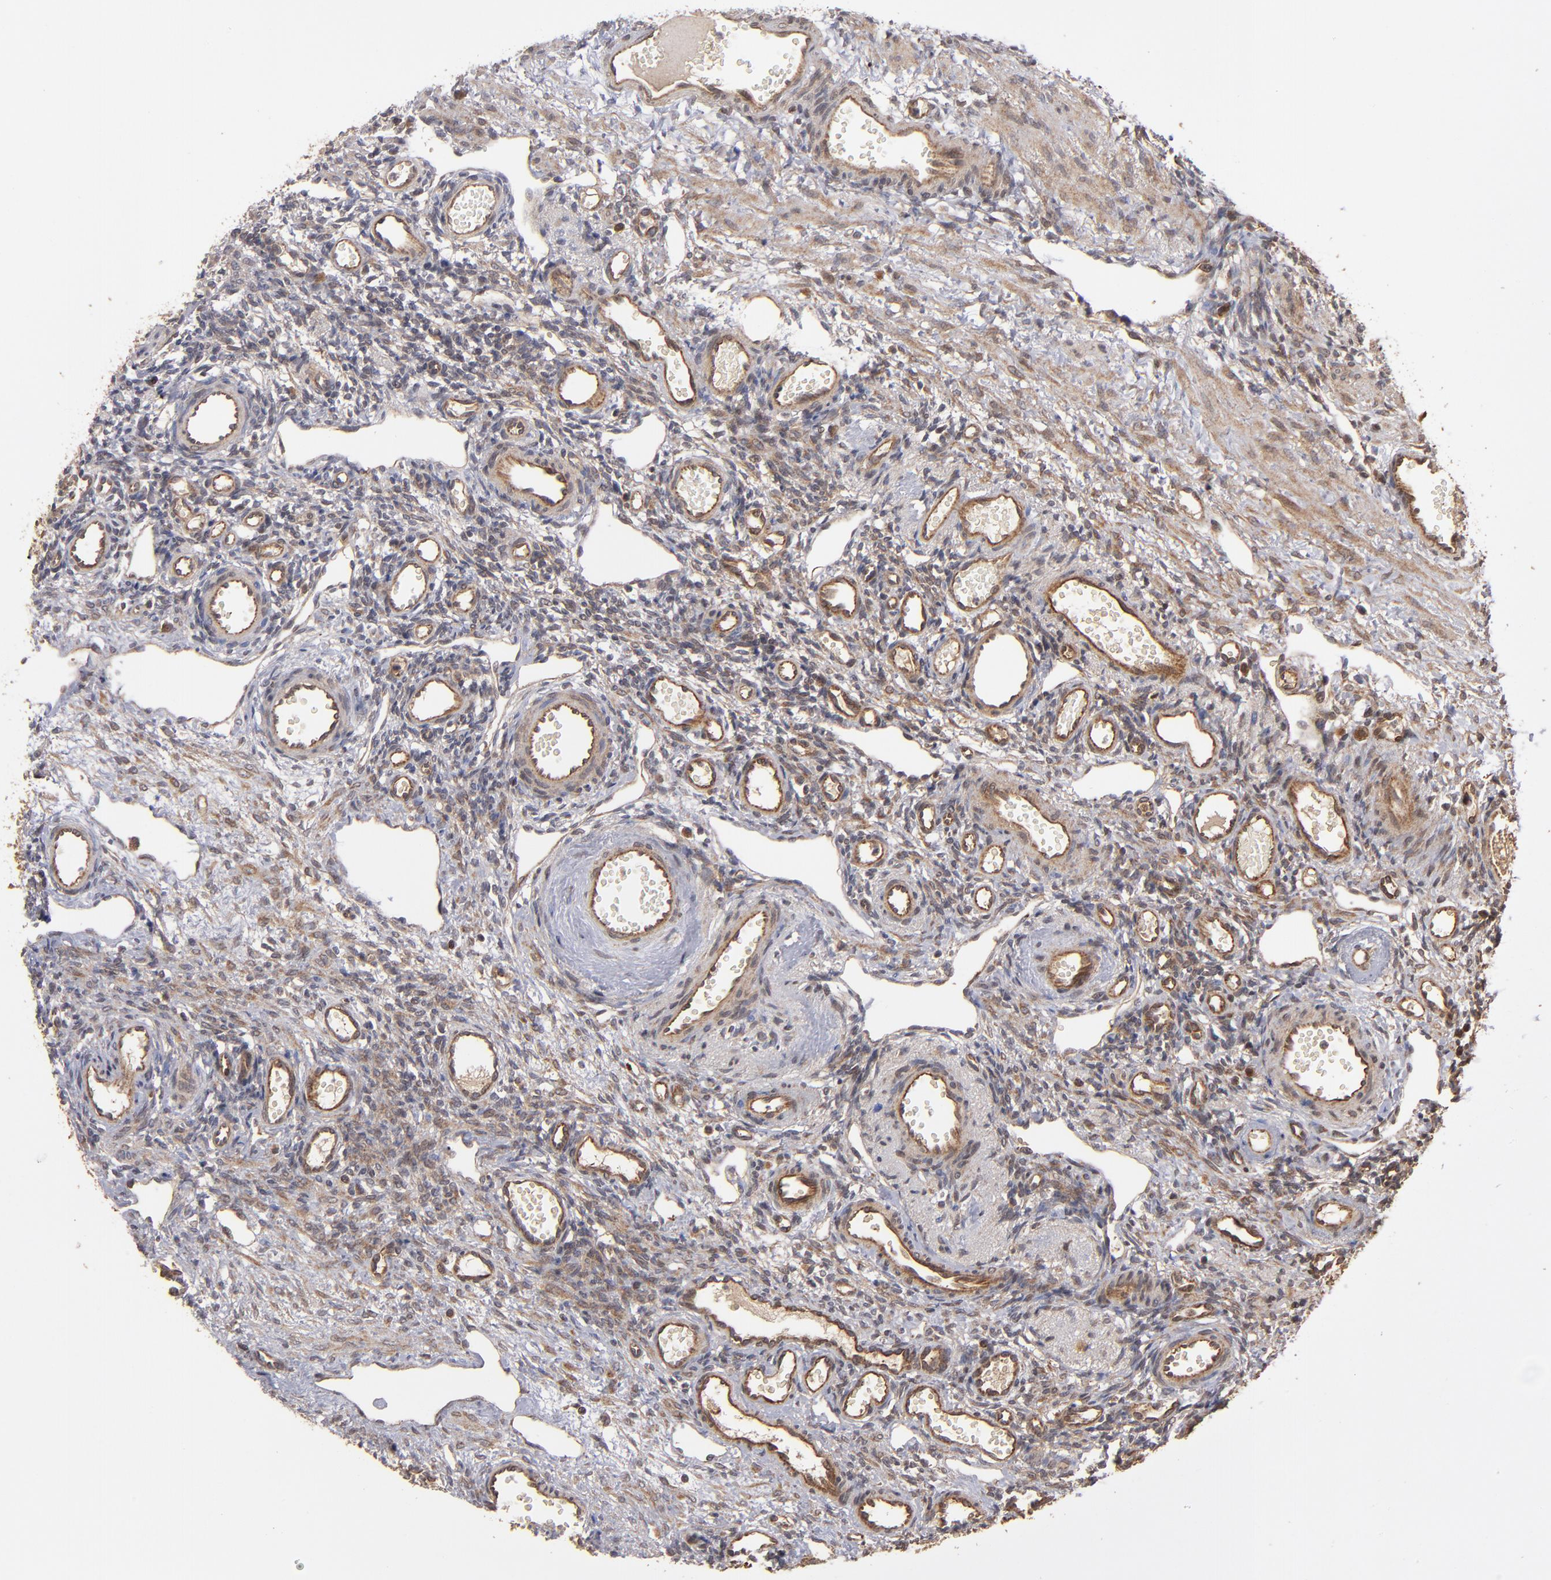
{"staining": {"intensity": "moderate", "quantity": ">75%", "location": "cytoplasmic/membranous"}, "tissue": "ovary", "cell_type": "Follicle cells", "image_type": "normal", "snomed": [{"axis": "morphology", "description": "Normal tissue, NOS"}, {"axis": "topography", "description": "Ovary"}], "caption": "DAB (3,3'-diaminobenzidine) immunohistochemical staining of benign ovary demonstrates moderate cytoplasmic/membranous protein positivity in approximately >75% of follicle cells.", "gene": "BDKRB1", "patient": {"sex": "female", "age": 33}}